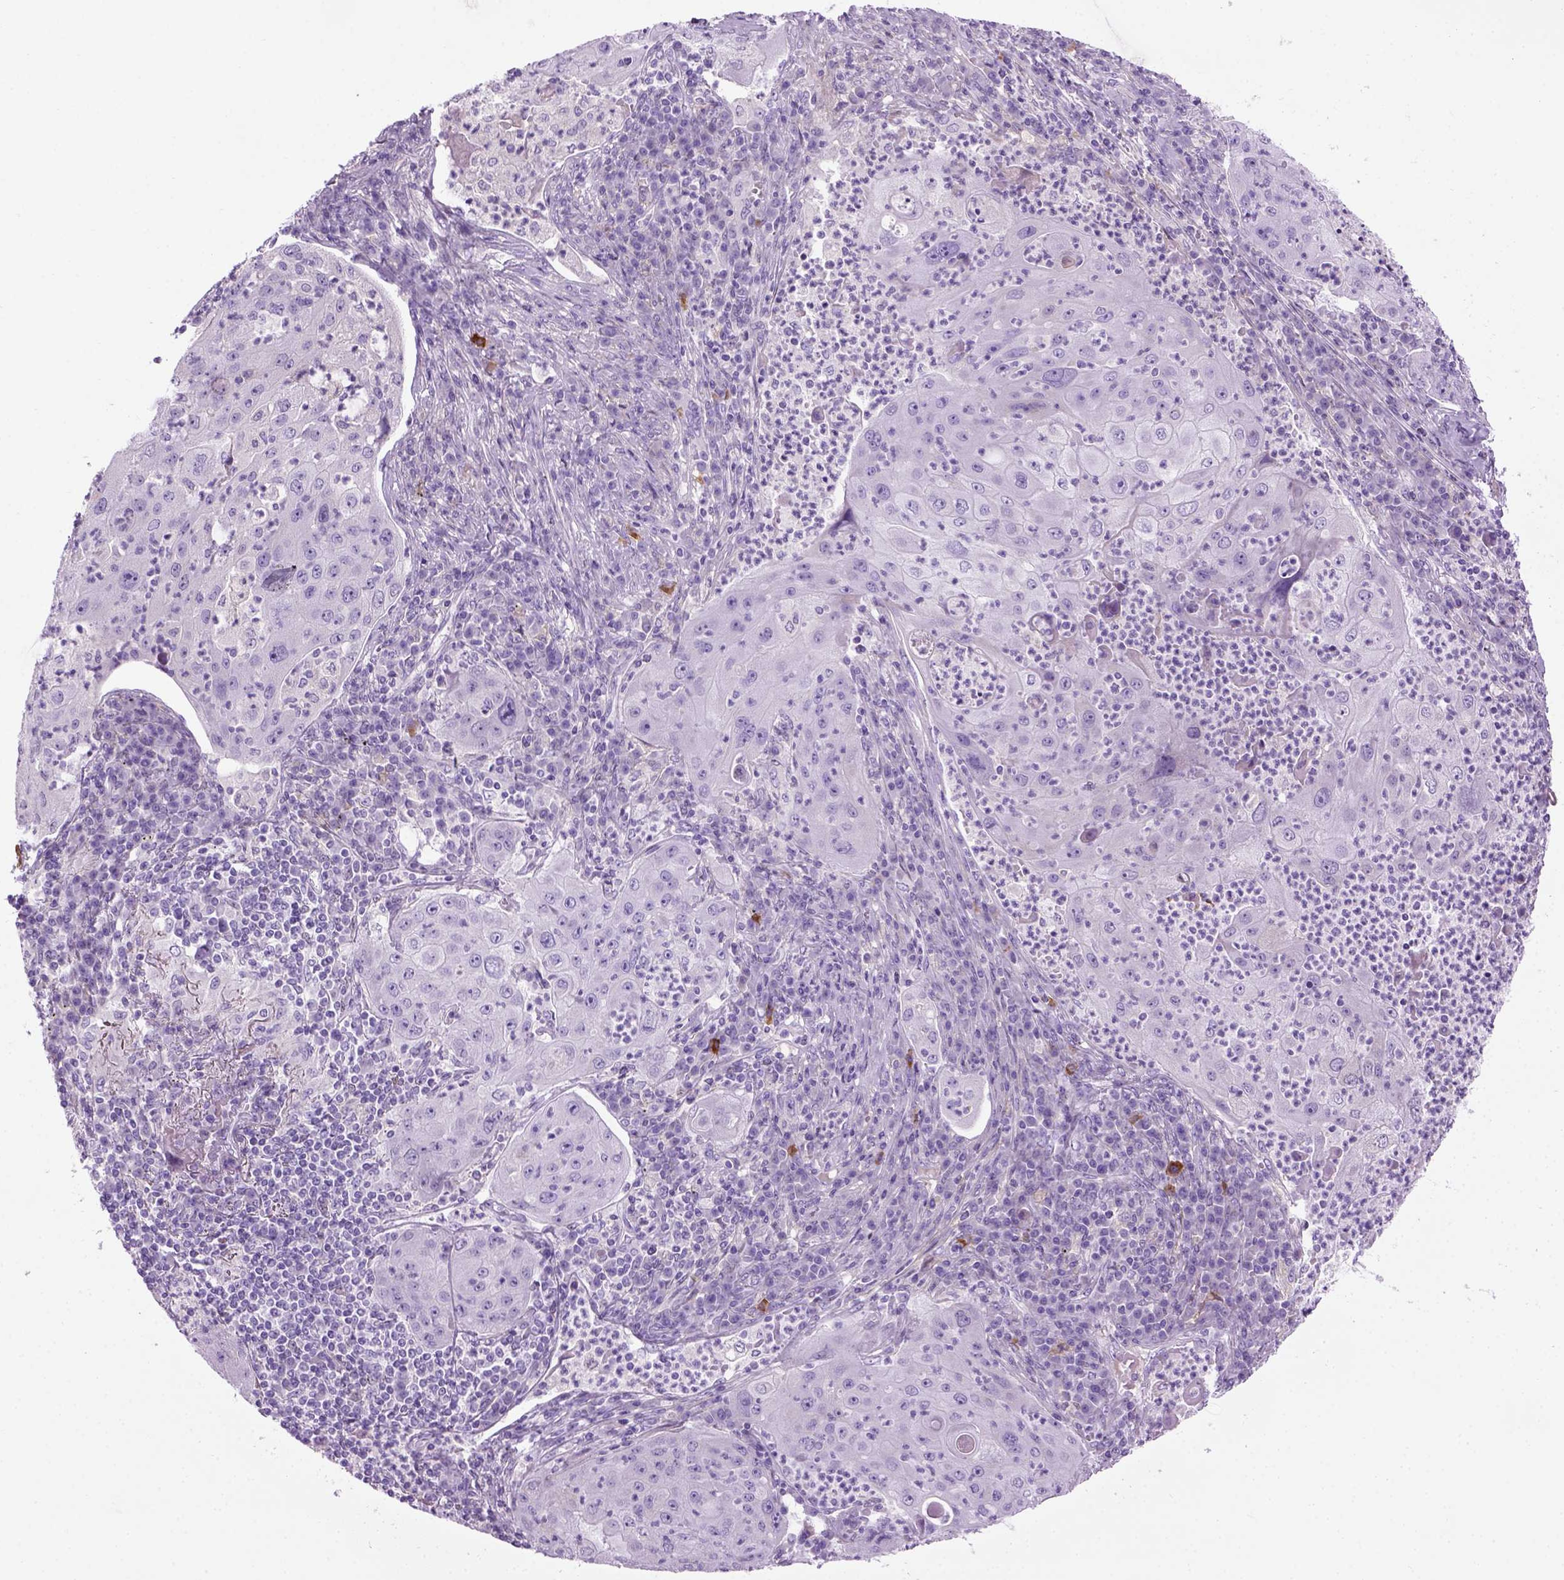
{"staining": {"intensity": "negative", "quantity": "none", "location": "none"}, "tissue": "lung cancer", "cell_type": "Tumor cells", "image_type": "cancer", "snomed": [{"axis": "morphology", "description": "Squamous cell carcinoma, NOS"}, {"axis": "topography", "description": "Lung"}], "caption": "Immunohistochemistry photomicrograph of neoplastic tissue: lung cancer (squamous cell carcinoma) stained with DAB (3,3'-diaminobenzidine) reveals no significant protein staining in tumor cells.", "gene": "GABRB2", "patient": {"sex": "female", "age": 59}}